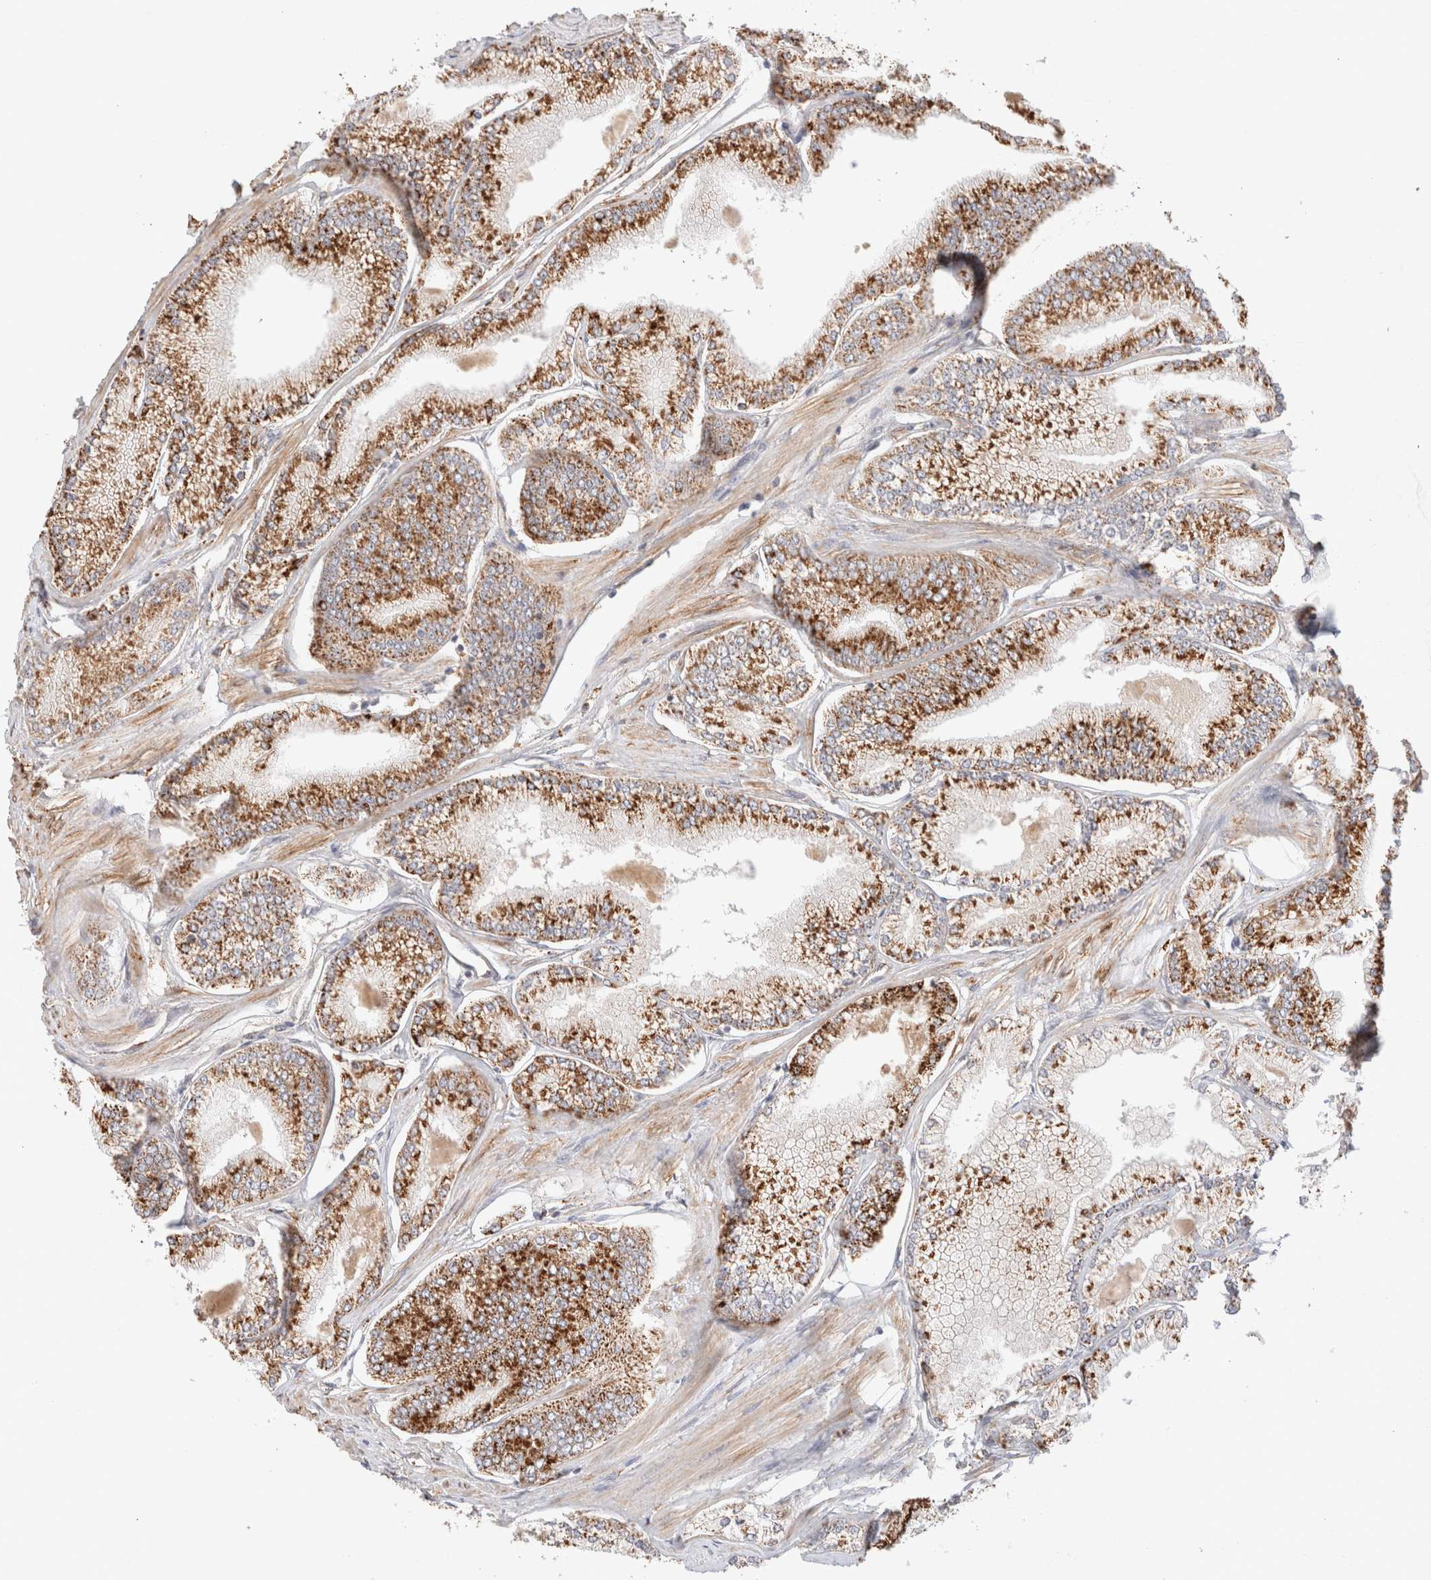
{"staining": {"intensity": "strong", "quantity": ">75%", "location": "cytoplasmic/membranous"}, "tissue": "prostate cancer", "cell_type": "Tumor cells", "image_type": "cancer", "snomed": [{"axis": "morphology", "description": "Adenocarcinoma, Low grade"}, {"axis": "topography", "description": "Prostate"}], "caption": "Immunohistochemistry (DAB (3,3'-diaminobenzidine)) staining of low-grade adenocarcinoma (prostate) demonstrates strong cytoplasmic/membranous protein expression in about >75% of tumor cells.", "gene": "RABEPK", "patient": {"sex": "male", "age": 52}}